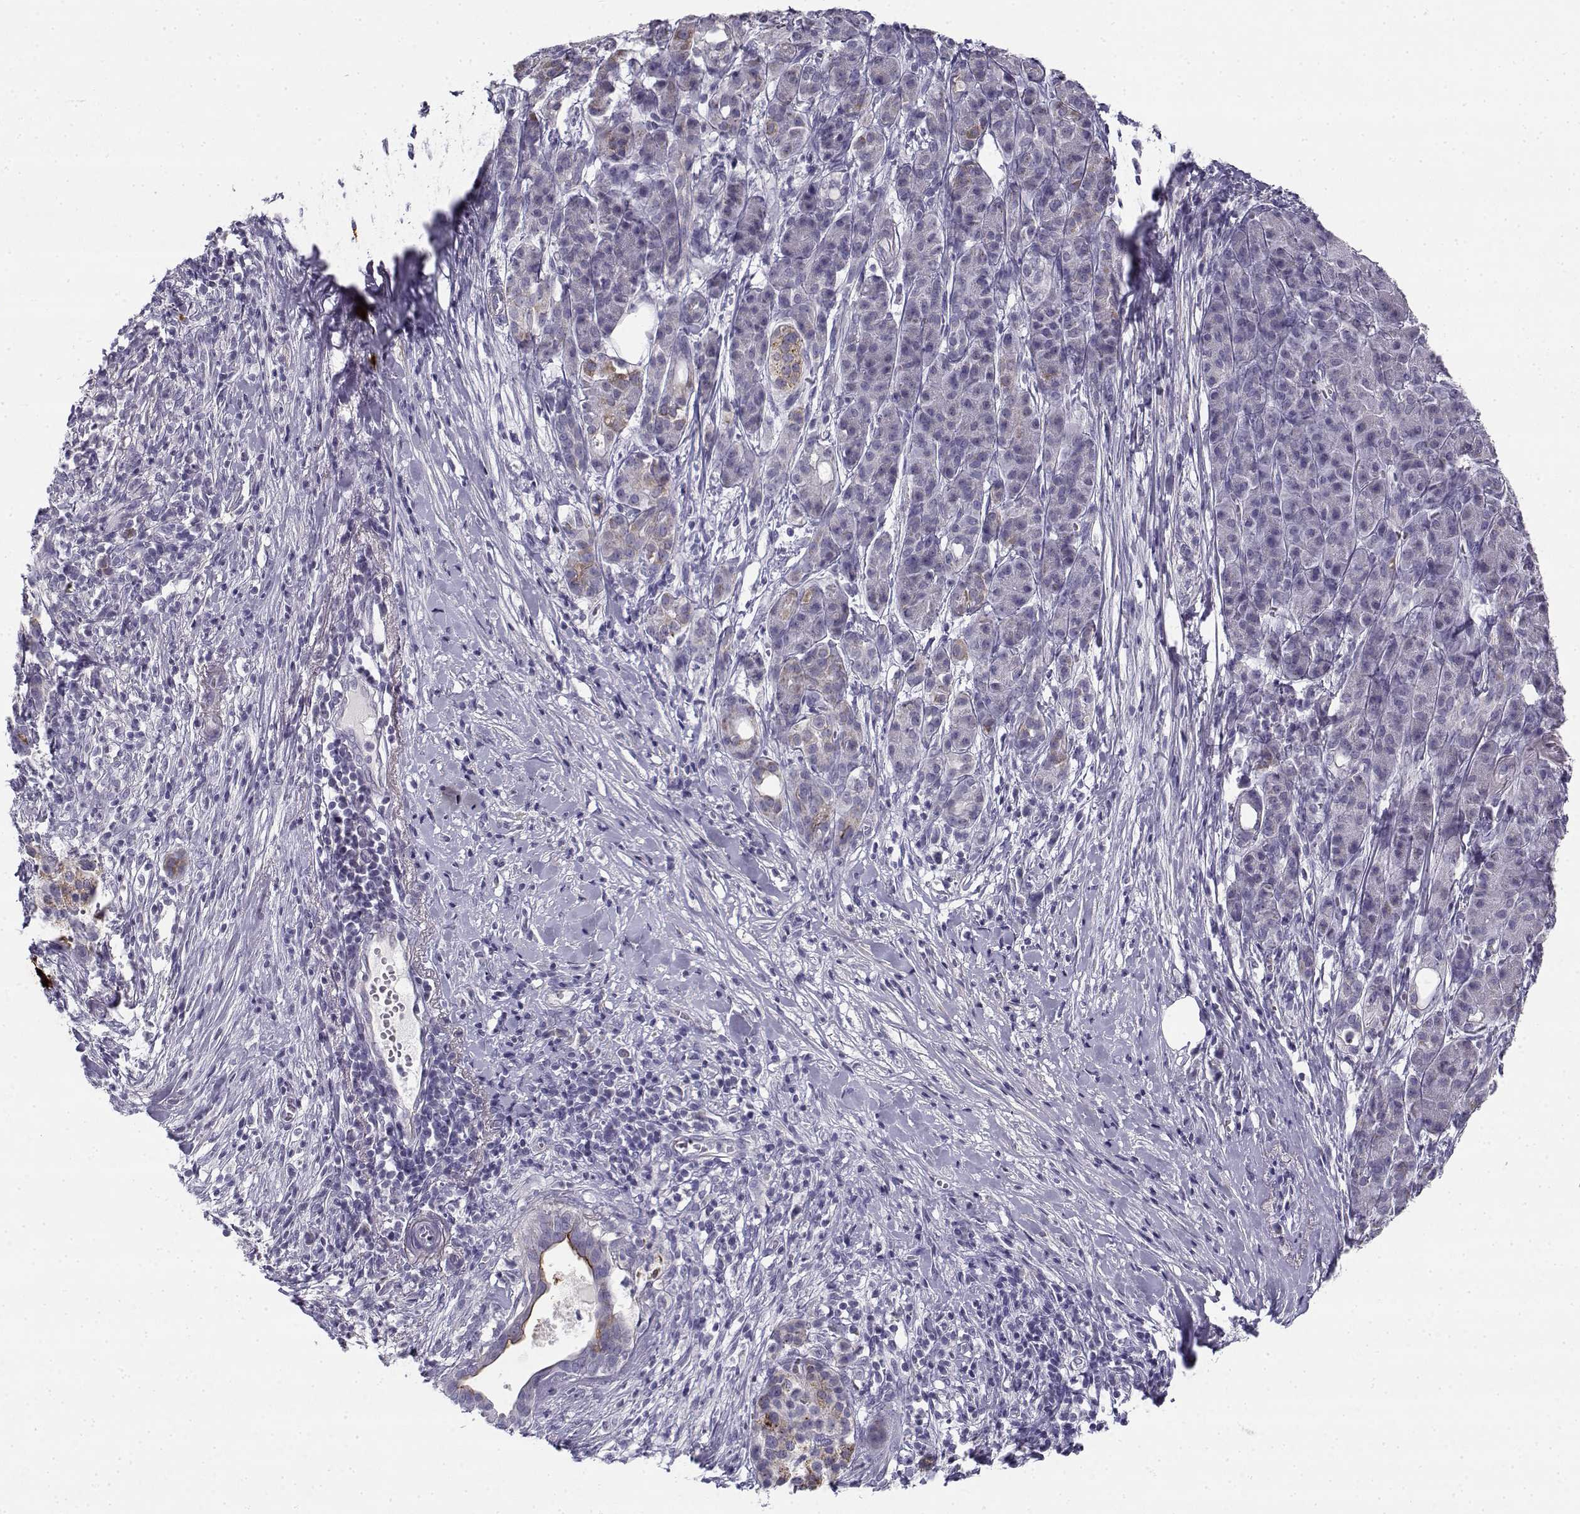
{"staining": {"intensity": "moderate", "quantity": "<25%", "location": "cytoplasmic/membranous"}, "tissue": "pancreatic cancer", "cell_type": "Tumor cells", "image_type": "cancer", "snomed": [{"axis": "morphology", "description": "Adenocarcinoma, NOS"}, {"axis": "topography", "description": "Pancreas"}], "caption": "Immunohistochemical staining of human pancreatic cancer (adenocarcinoma) demonstrates moderate cytoplasmic/membranous protein expression in approximately <25% of tumor cells. Nuclei are stained in blue.", "gene": "CREB3L3", "patient": {"sex": "male", "age": 61}}